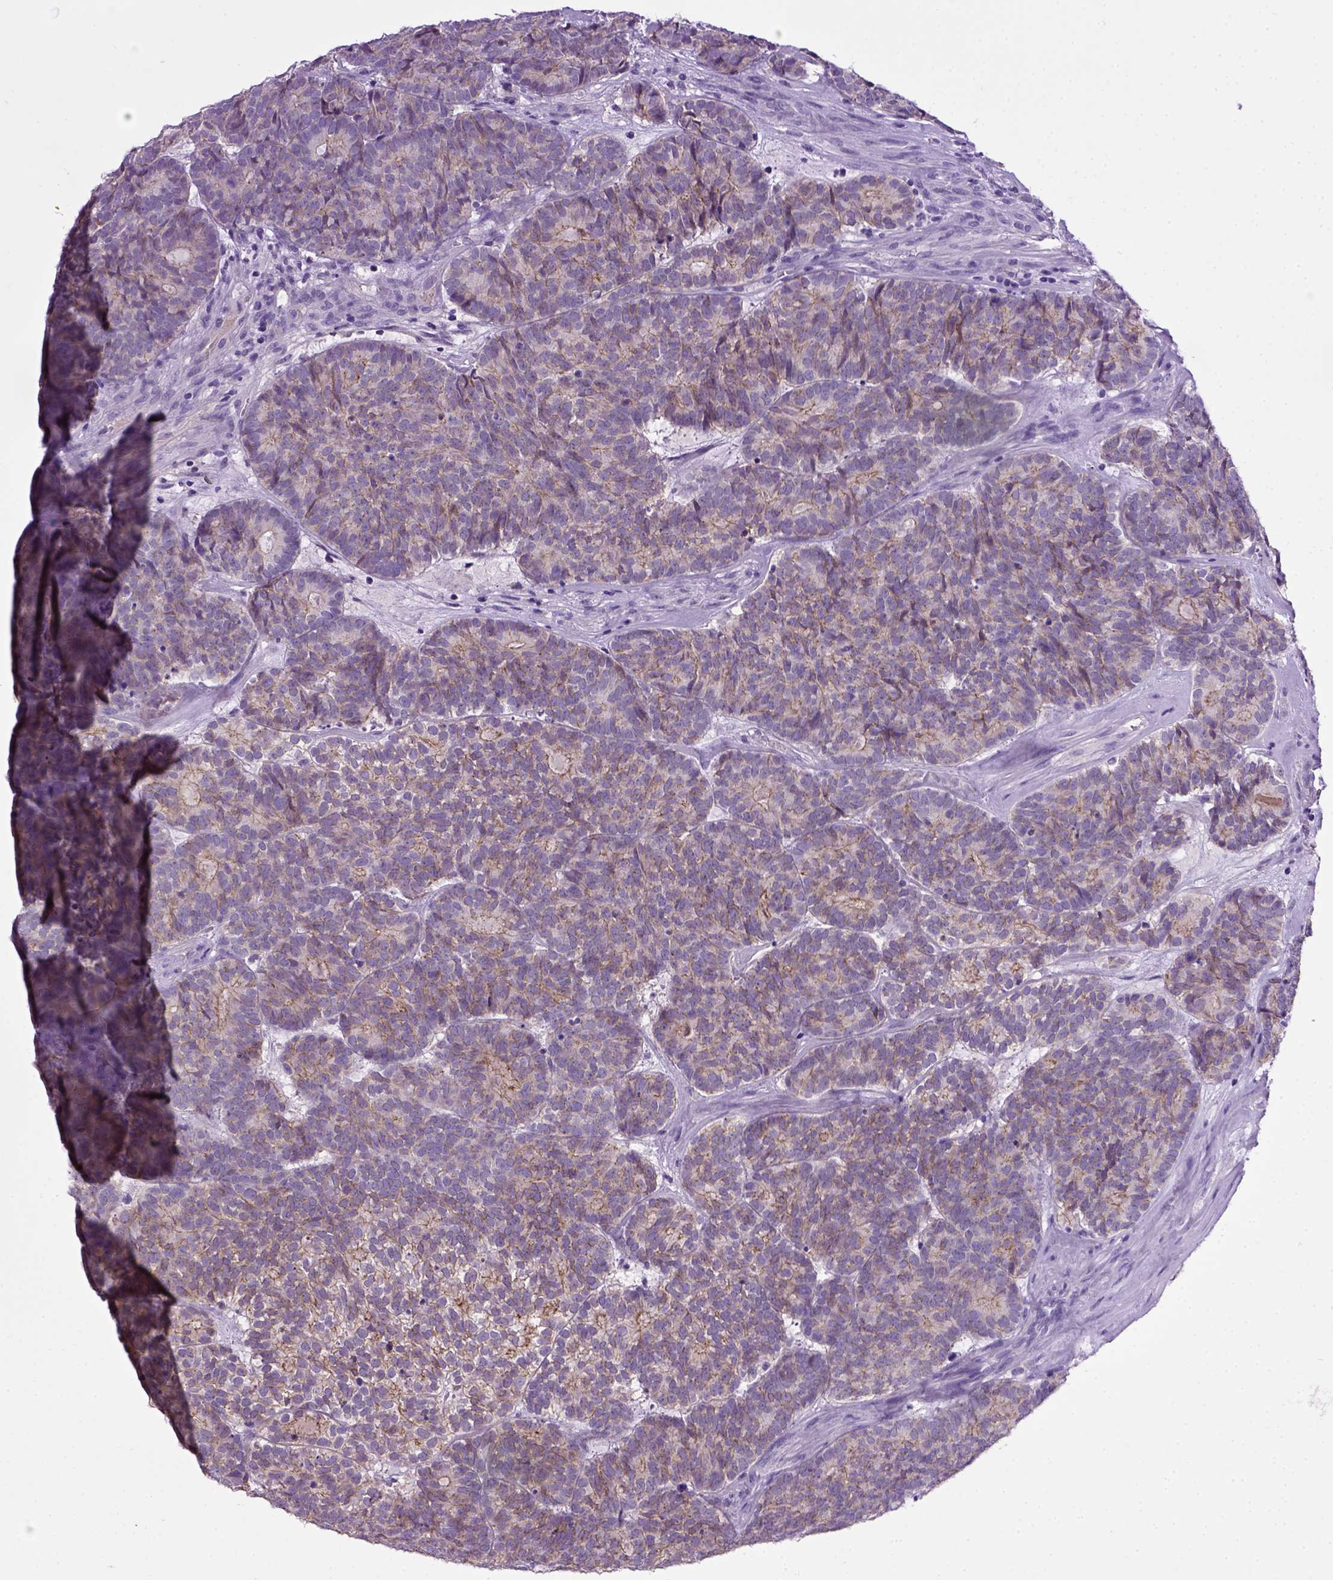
{"staining": {"intensity": "weak", "quantity": "25%-75%", "location": "cytoplasmic/membranous"}, "tissue": "head and neck cancer", "cell_type": "Tumor cells", "image_type": "cancer", "snomed": [{"axis": "morphology", "description": "Adenocarcinoma, NOS"}, {"axis": "topography", "description": "Head-Neck"}], "caption": "Protein positivity by IHC demonstrates weak cytoplasmic/membranous staining in approximately 25%-75% of tumor cells in head and neck adenocarcinoma.", "gene": "CDH1", "patient": {"sex": "female", "age": 81}}